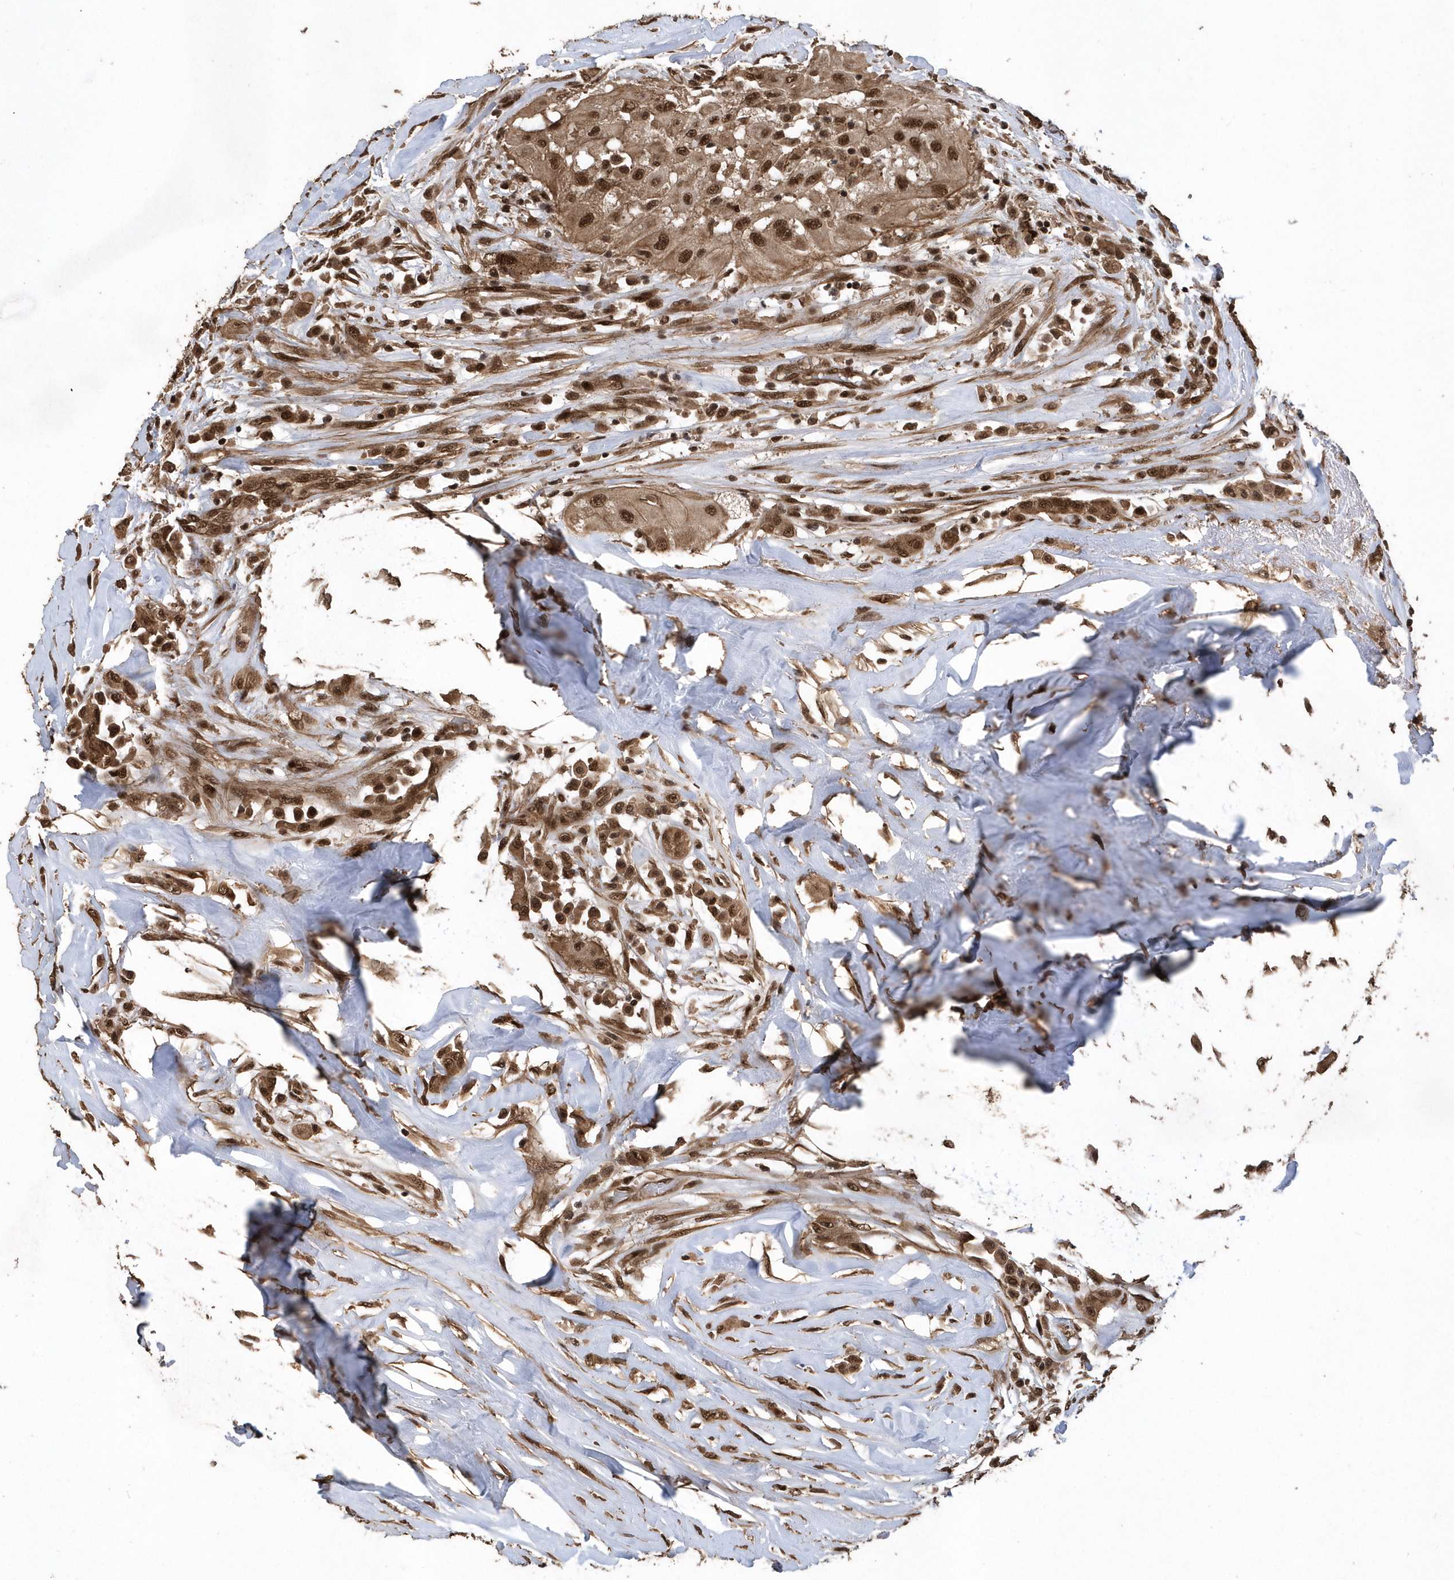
{"staining": {"intensity": "moderate", "quantity": ">75%", "location": "cytoplasmic/membranous,nuclear"}, "tissue": "thyroid cancer", "cell_type": "Tumor cells", "image_type": "cancer", "snomed": [{"axis": "morphology", "description": "Papillary adenocarcinoma, NOS"}, {"axis": "topography", "description": "Thyroid gland"}], "caption": "Tumor cells demonstrate medium levels of moderate cytoplasmic/membranous and nuclear positivity in about >75% of cells in human thyroid cancer (papillary adenocarcinoma). Using DAB (3,3'-diaminobenzidine) (brown) and hematoxylin (blue) stains, captured at high magnification using brightfield microscopy.", "gene": "INTS12", "patient": {"sex": "female", "age": 59}}